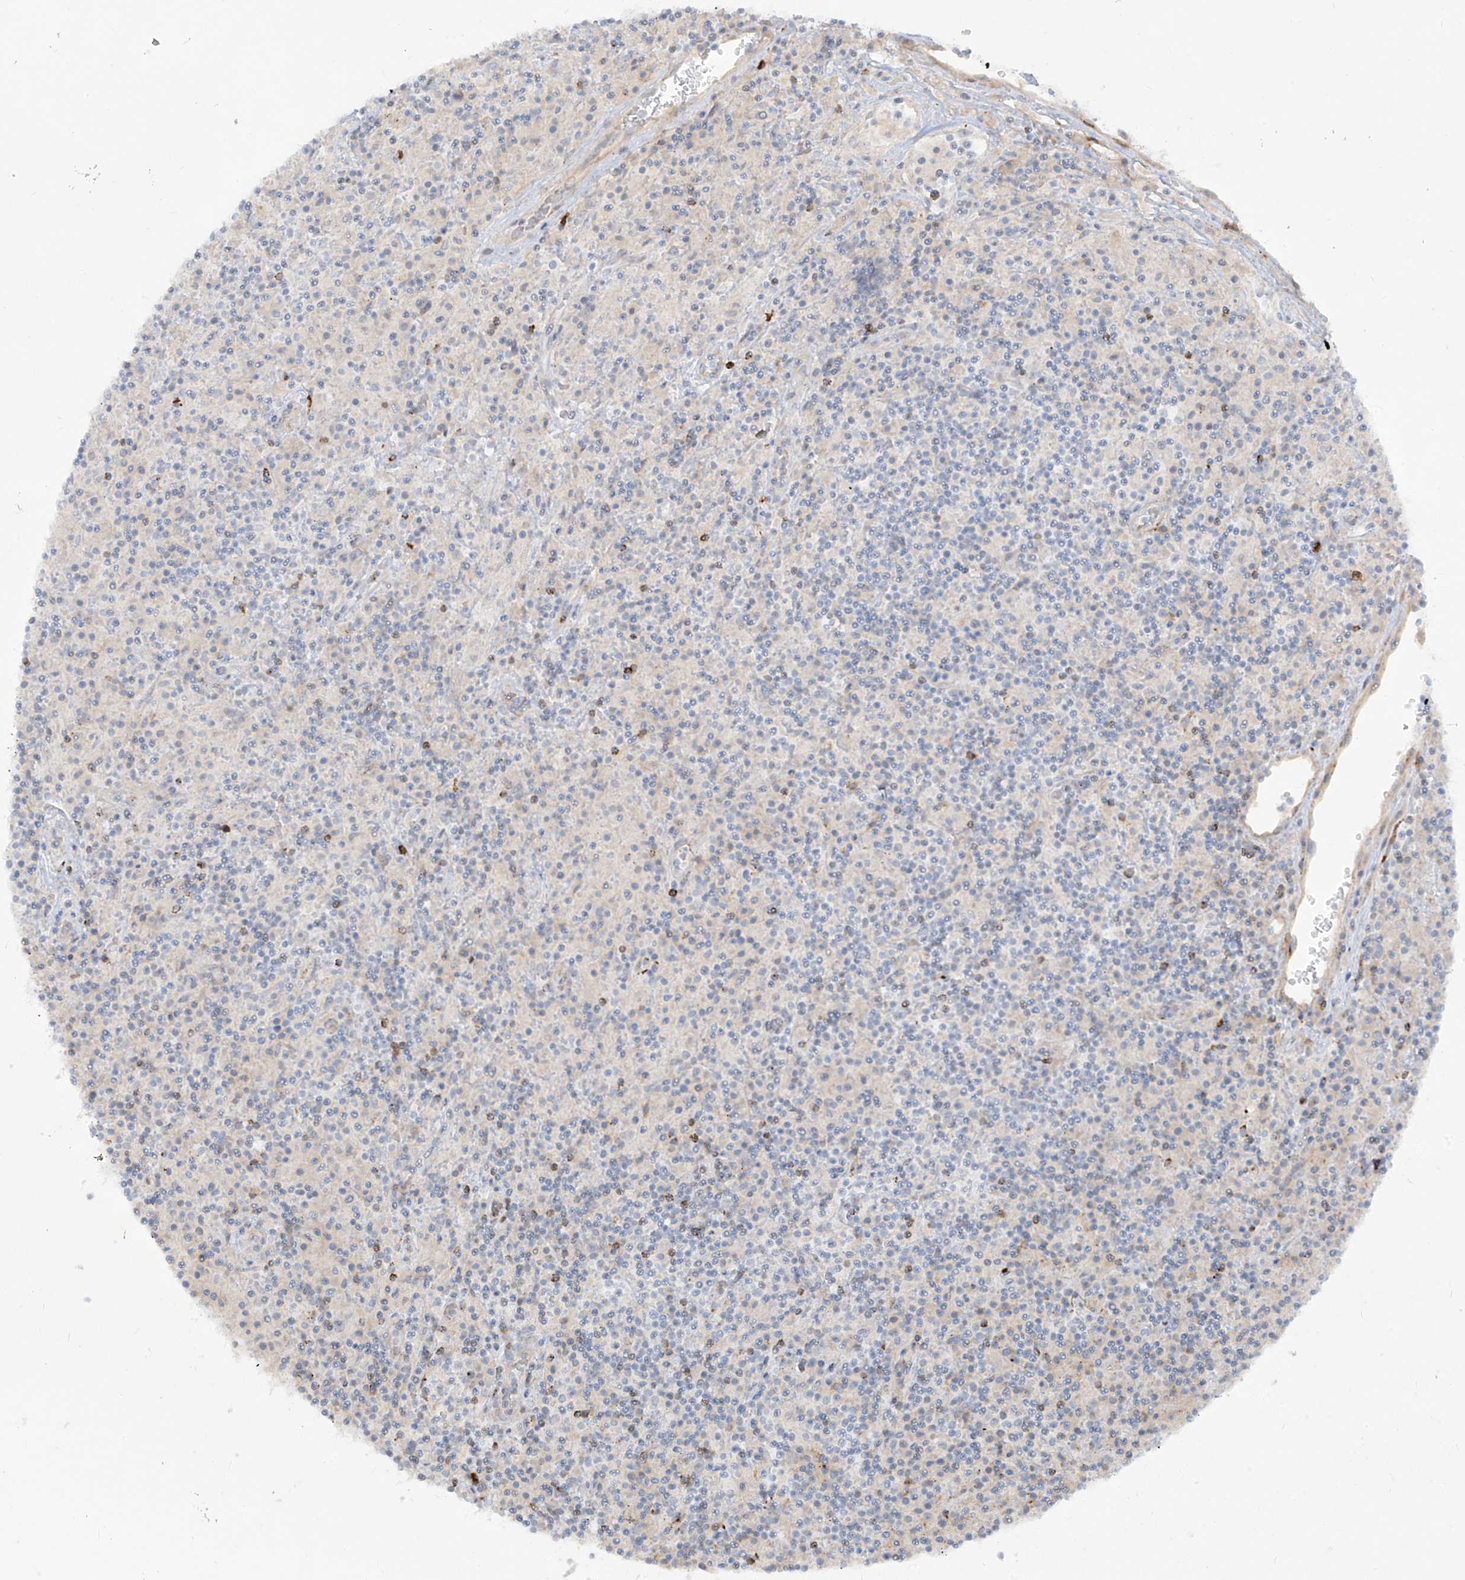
{"staining": {"intensity": "negative", "quantity": "none", "location": "none"}, "tissue": "lymphoma", "cell_type": "Tumor cells", "image_type": "cancer", "snomed": [{"axis": "morphology", "description": "Hodgkin's disease, NOS"}, {"axis": "topography", "description": "Lymph node"}], "caption": "Immunohistochemistry micrograph of lymphoma stained for a protein (brown), which exhibits no expression in tumor cells.", "gene": "NOTO", "patient": {"sex": "male", "age": 70}}